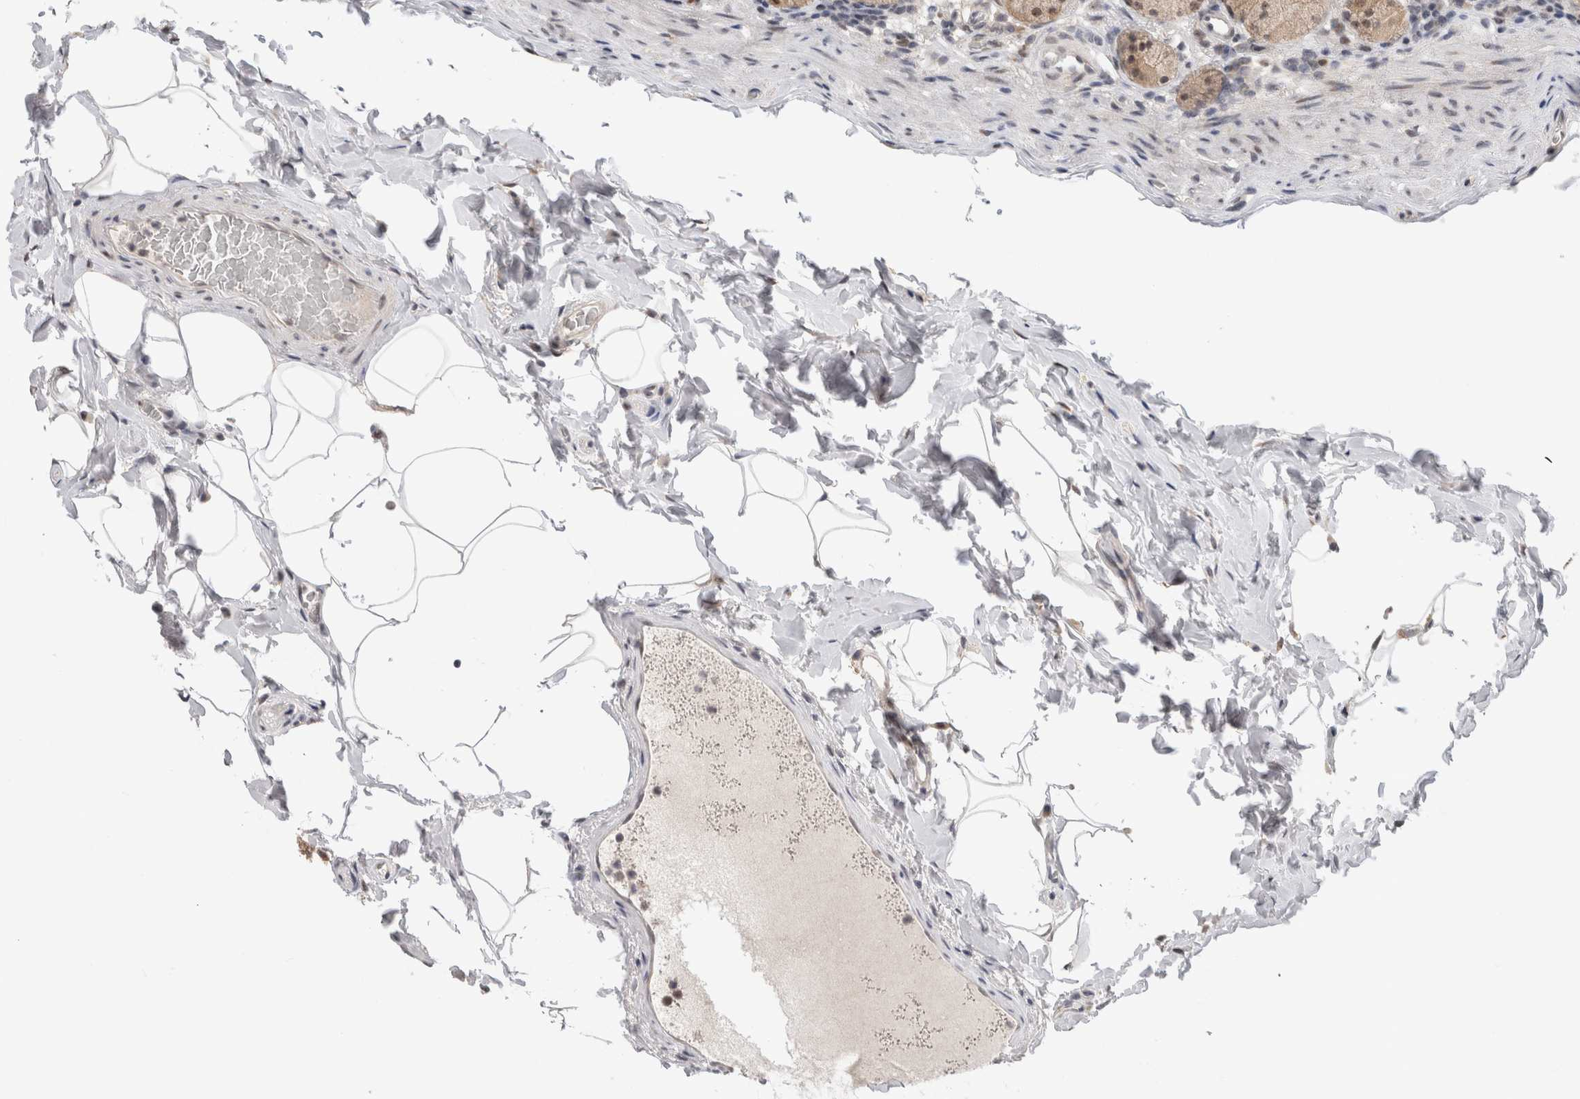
{"staining": {"intensity": "moderate", "quantity": ">75%", "location": "cytoplasmic/membranous,nuclear"}, "tissue": "stomach", "cell_type": "Glandular cells", "image_type": "normal", "snomed": [{"axis": "morphology", "description": "Normal tissue, NOS"}, {"axis": "topography", "description": "Stomach, upper"}], "caption": "The micrograph exhibits immunohistochemical staining of unremarkable stomach. There is moderate cytoplasmic/membranous,nuclear staining is present in approximately >75% of glandular cells.", "gene": "ZNF521", "patient": {"sex": "male", "age": 68}}